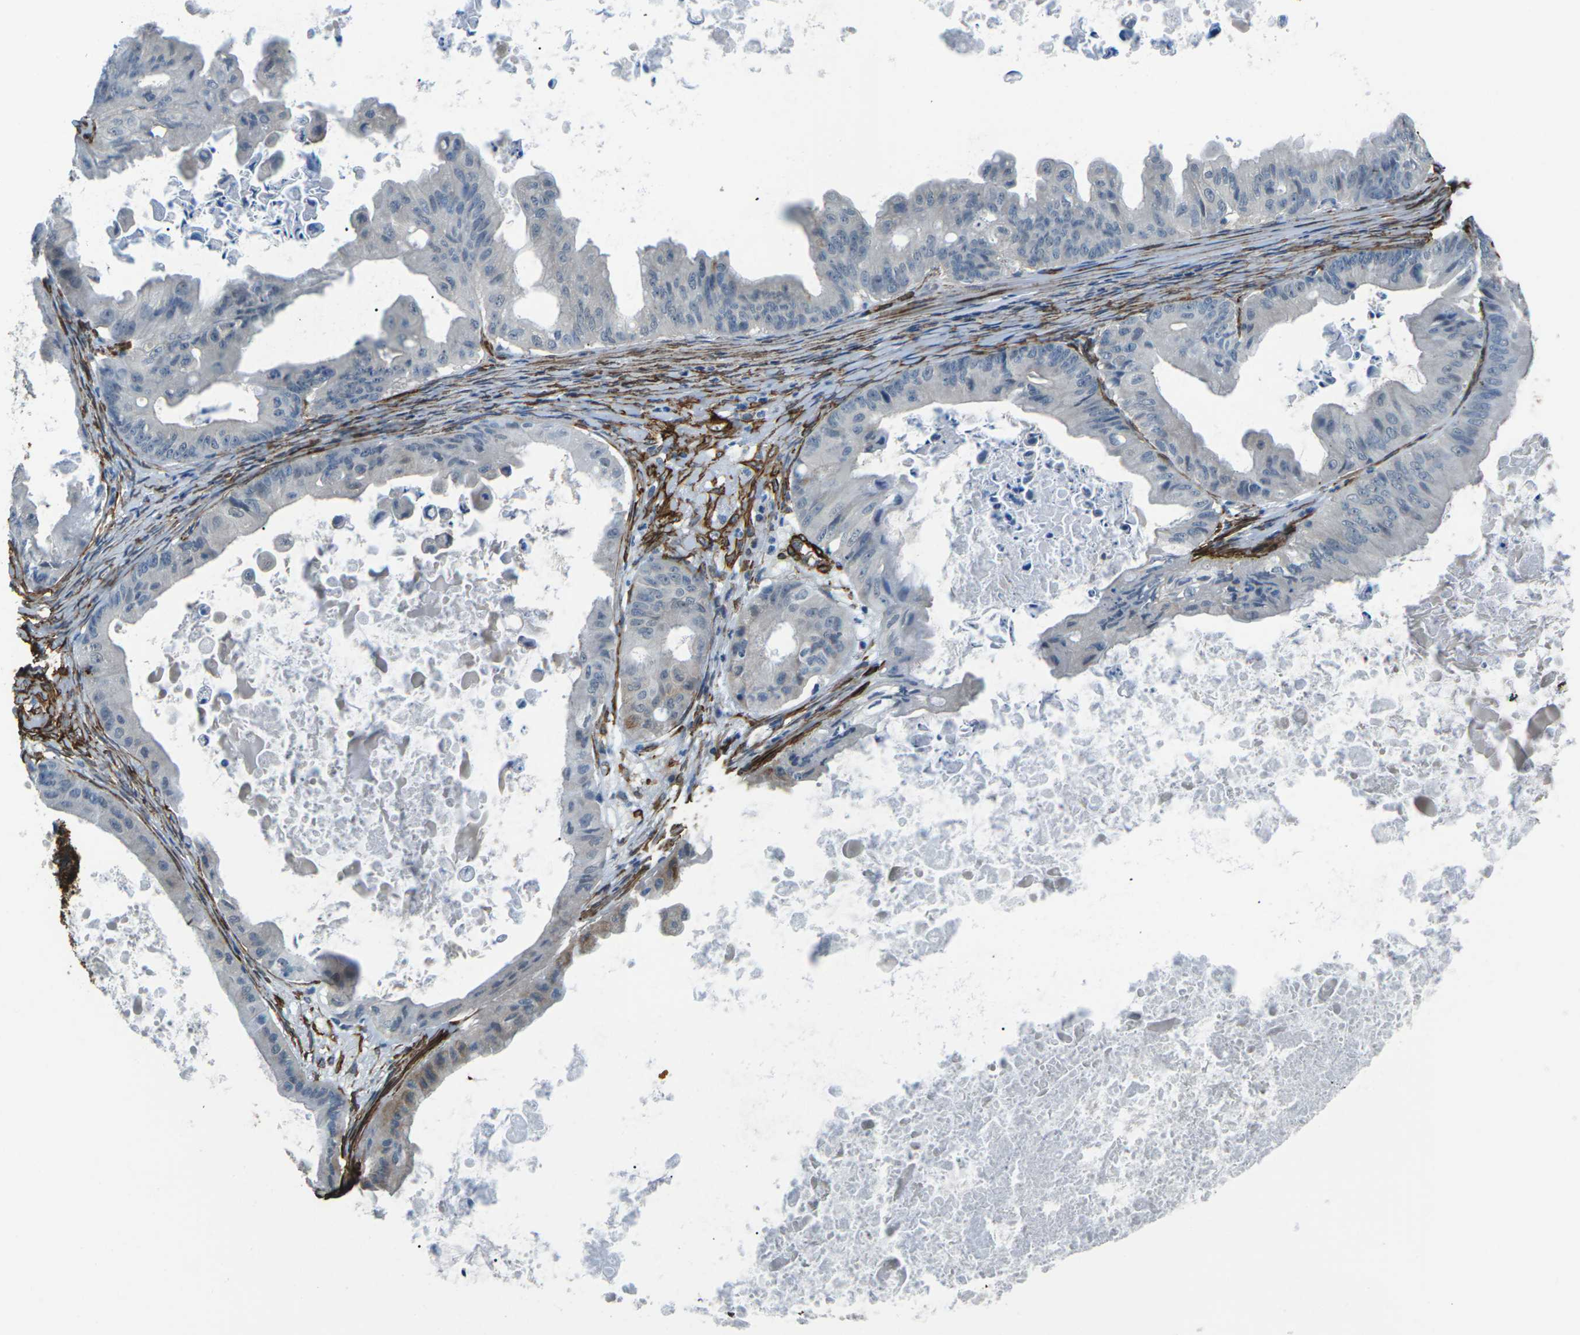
{"staining": {"intensity": "negative", "quantity": "none", "location": "none"}, "tissue": "ovarian cancer", "cell_type": "Tumor cells", "image_type": "cancer", "snomed": [{"axis": "morphology", "description": "Cystadenocarcinoma, mucinous, NOS"}, {"axis": "topography", "description": "Ovary"}], "caption": "A histopathology image of mucinous cystadenocarcinoma (ovarian) stained for a protein reveals no brown staining in tumor cells.", "gene": "GRAMD1C", "patient": {"sex": "female", "age": 37}}